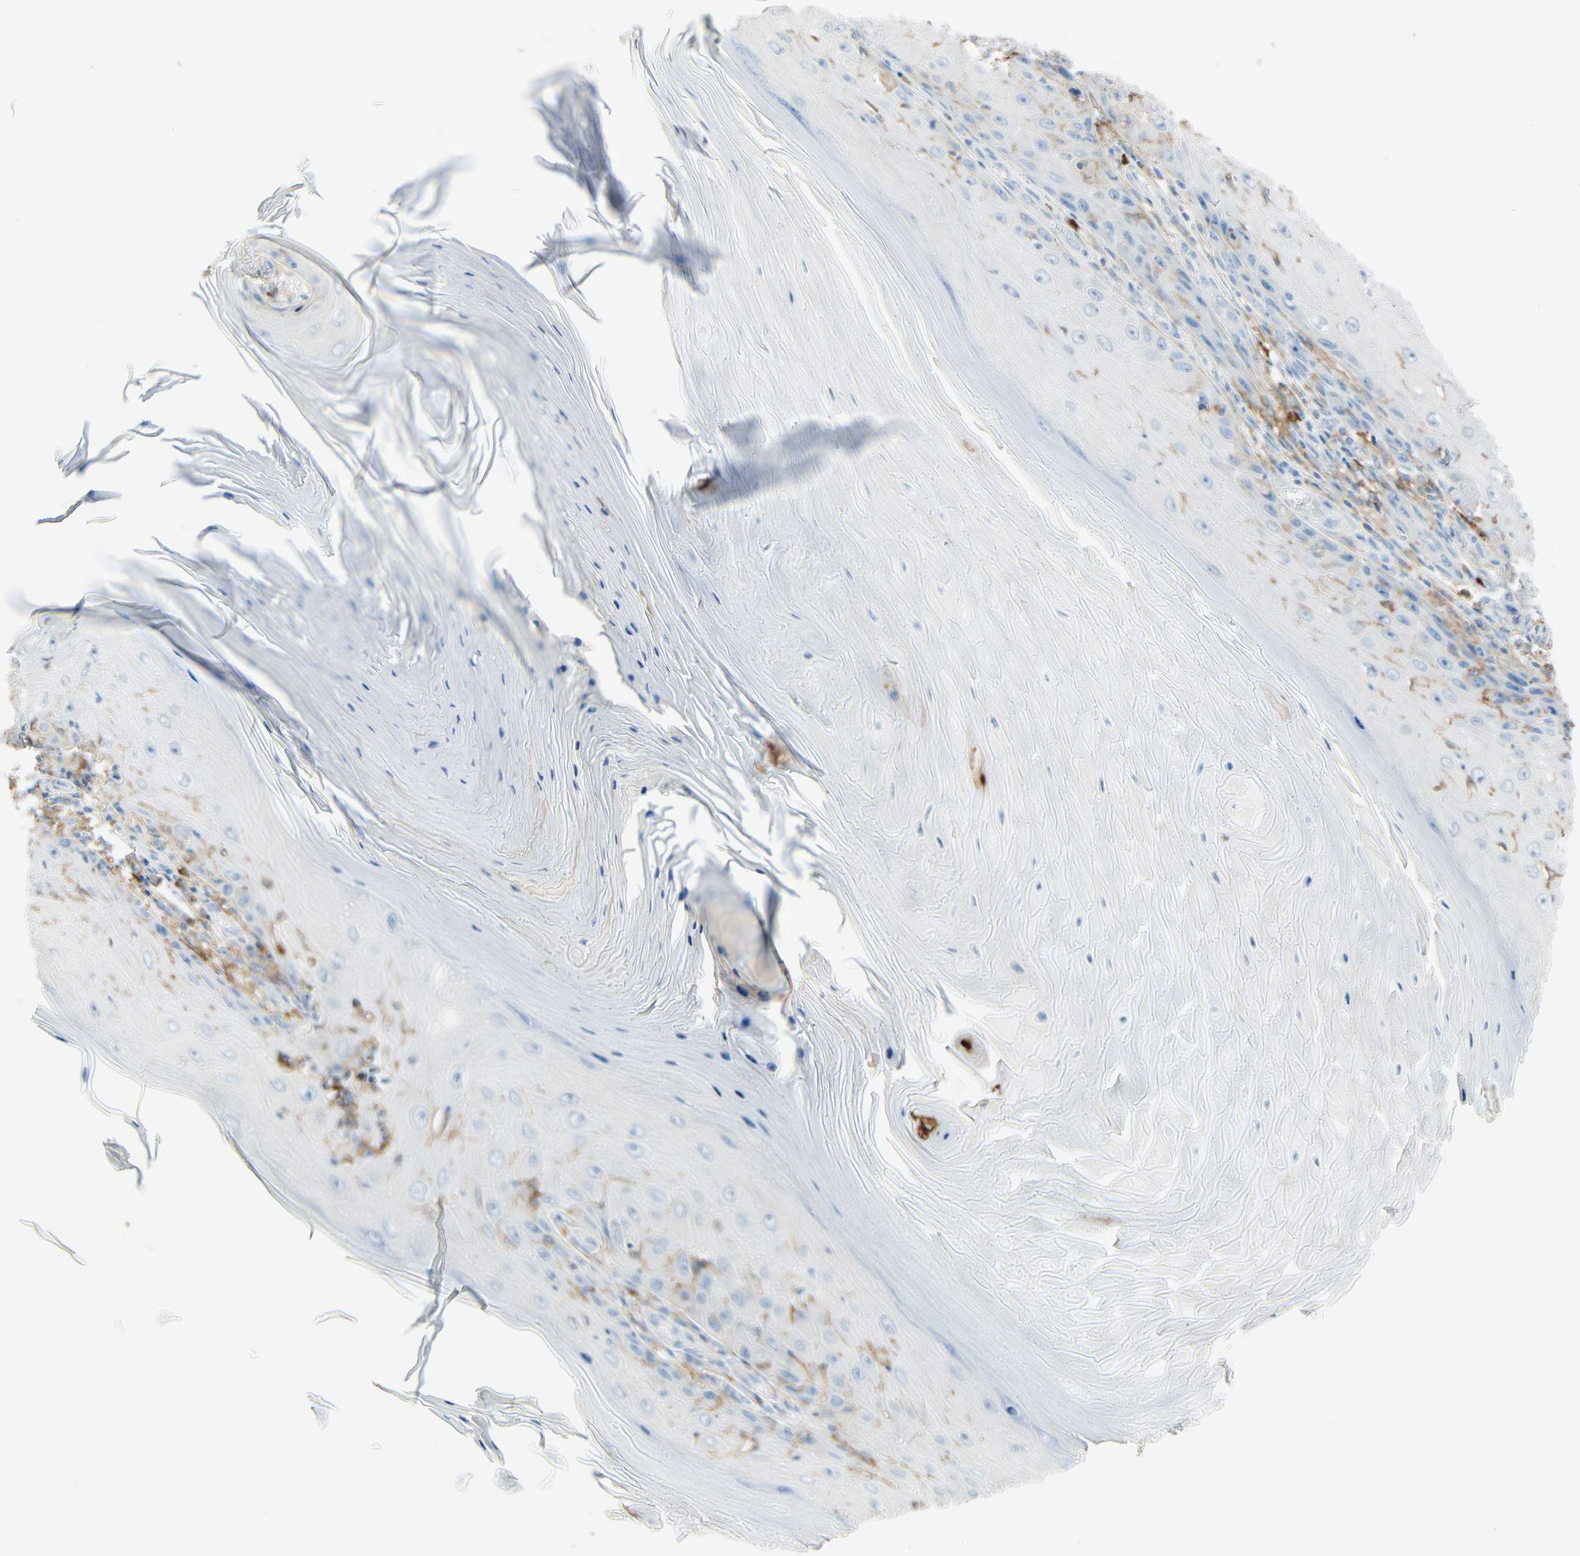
{"staining": {"intensity": "weak", "quantity": "<25%", "location": "cytoplasmic/membranous"}, "tissue": "skin cancer", "cell_type": "Tumor cells", "image_type": "cancer", "snomed": [{"axis": "morphology", "description": "Squamous cell carcinoma, NOS"}, {"axis": "topography", "description": "Skin"}], "caption": "IHC histopathology image of skin squamous cell carcinoma stained for a protein (brown), which exhibits no positivity in tumor cells.", "gene": "CLEC4A", "patient": {"sex": "female", "age": 73}}